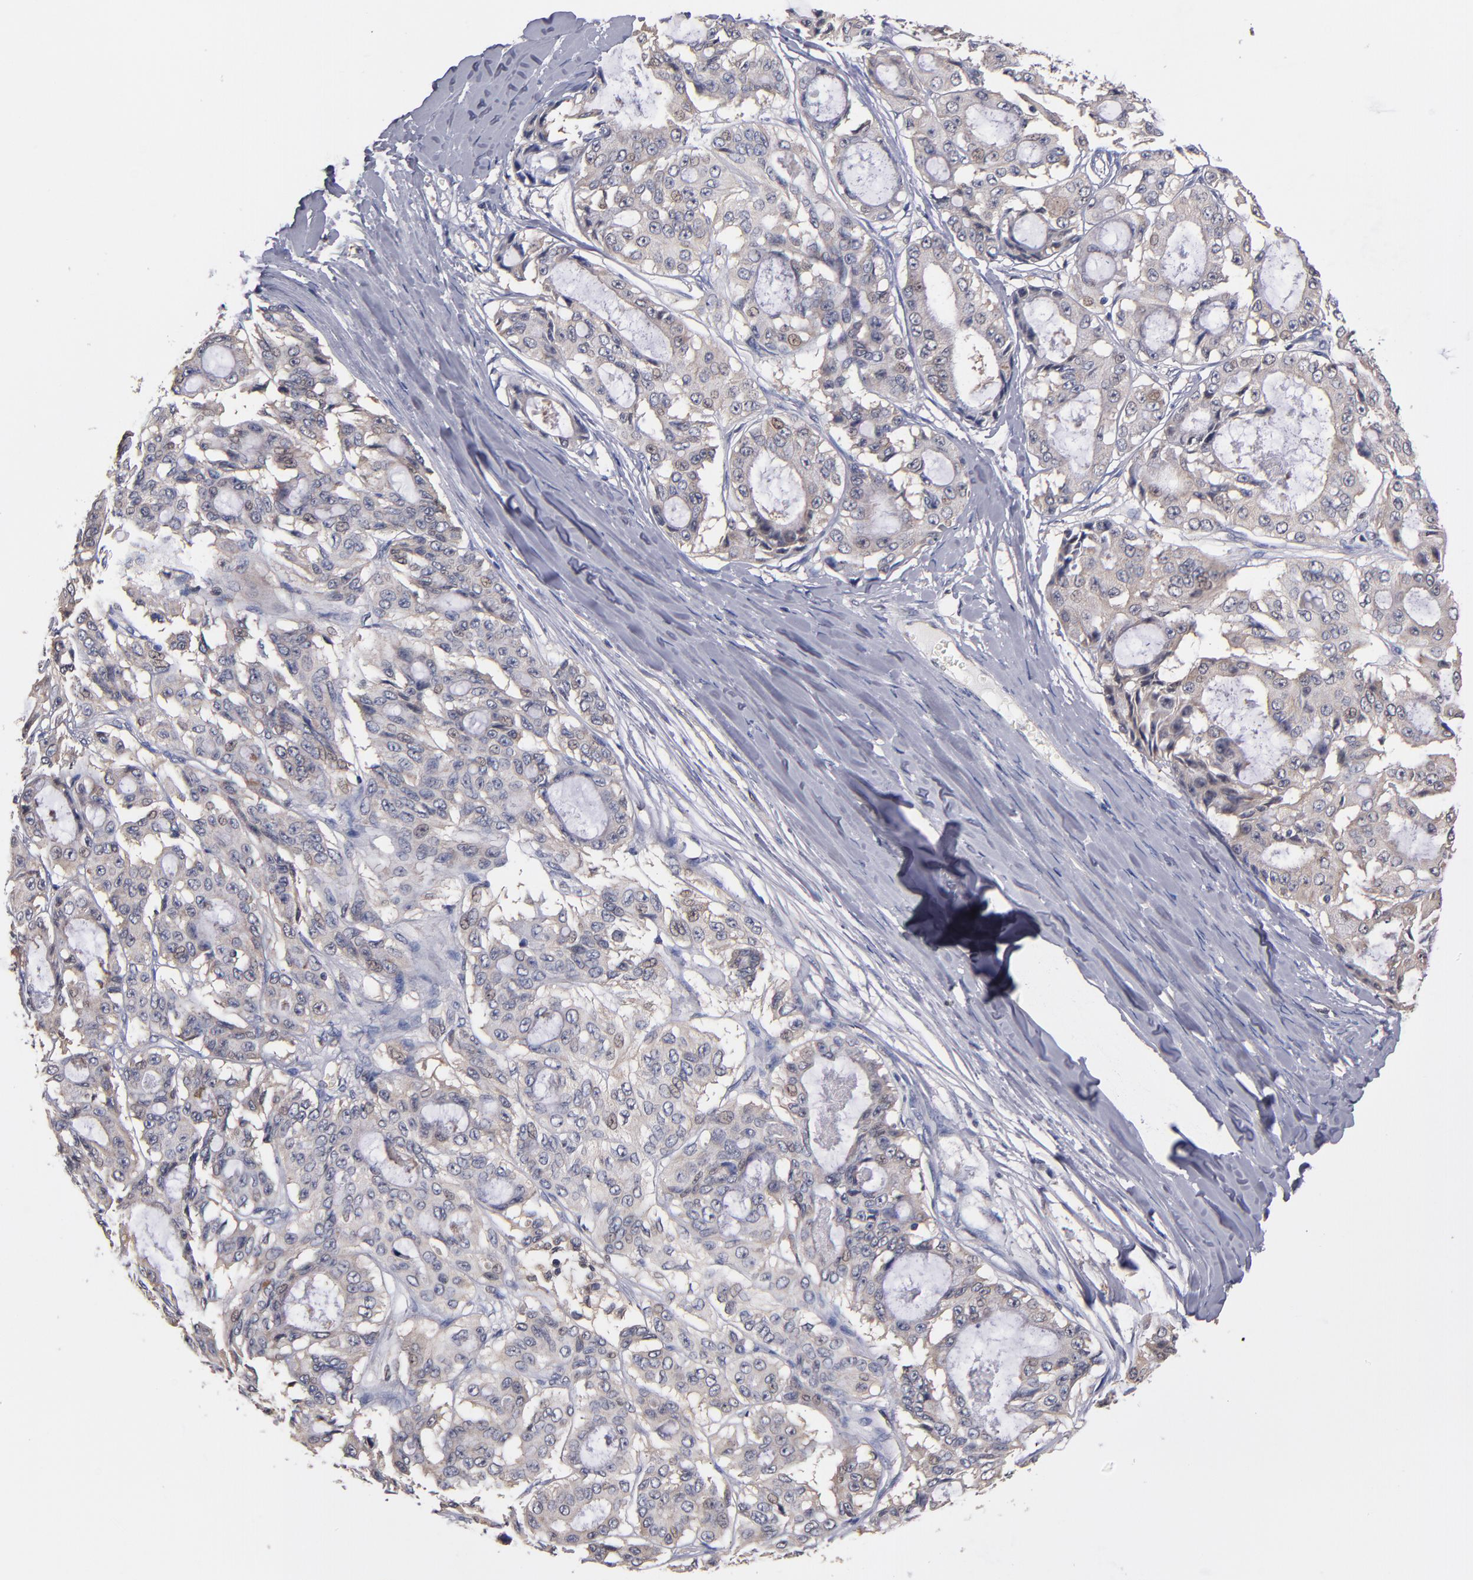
{"staining": {"intensity": "weak", "quantity": "<25%", "location": "cytoplasmic/membranous"}, "tissue": "ovarian cancer", "cell_type": "Tumor cells", "image_type": "cancer", "snomed": [{"axis": "morphology", "description": "Carcinoma, endometroid"}, {"axis": "topography", "description": "Ovary"}], "caption": "This is an IHC image of human ovarian endometroid carcinoma. There is no expression in tumor cells.", "gene": "GMFG", "patient": {"sex": "female", "age": 61}}